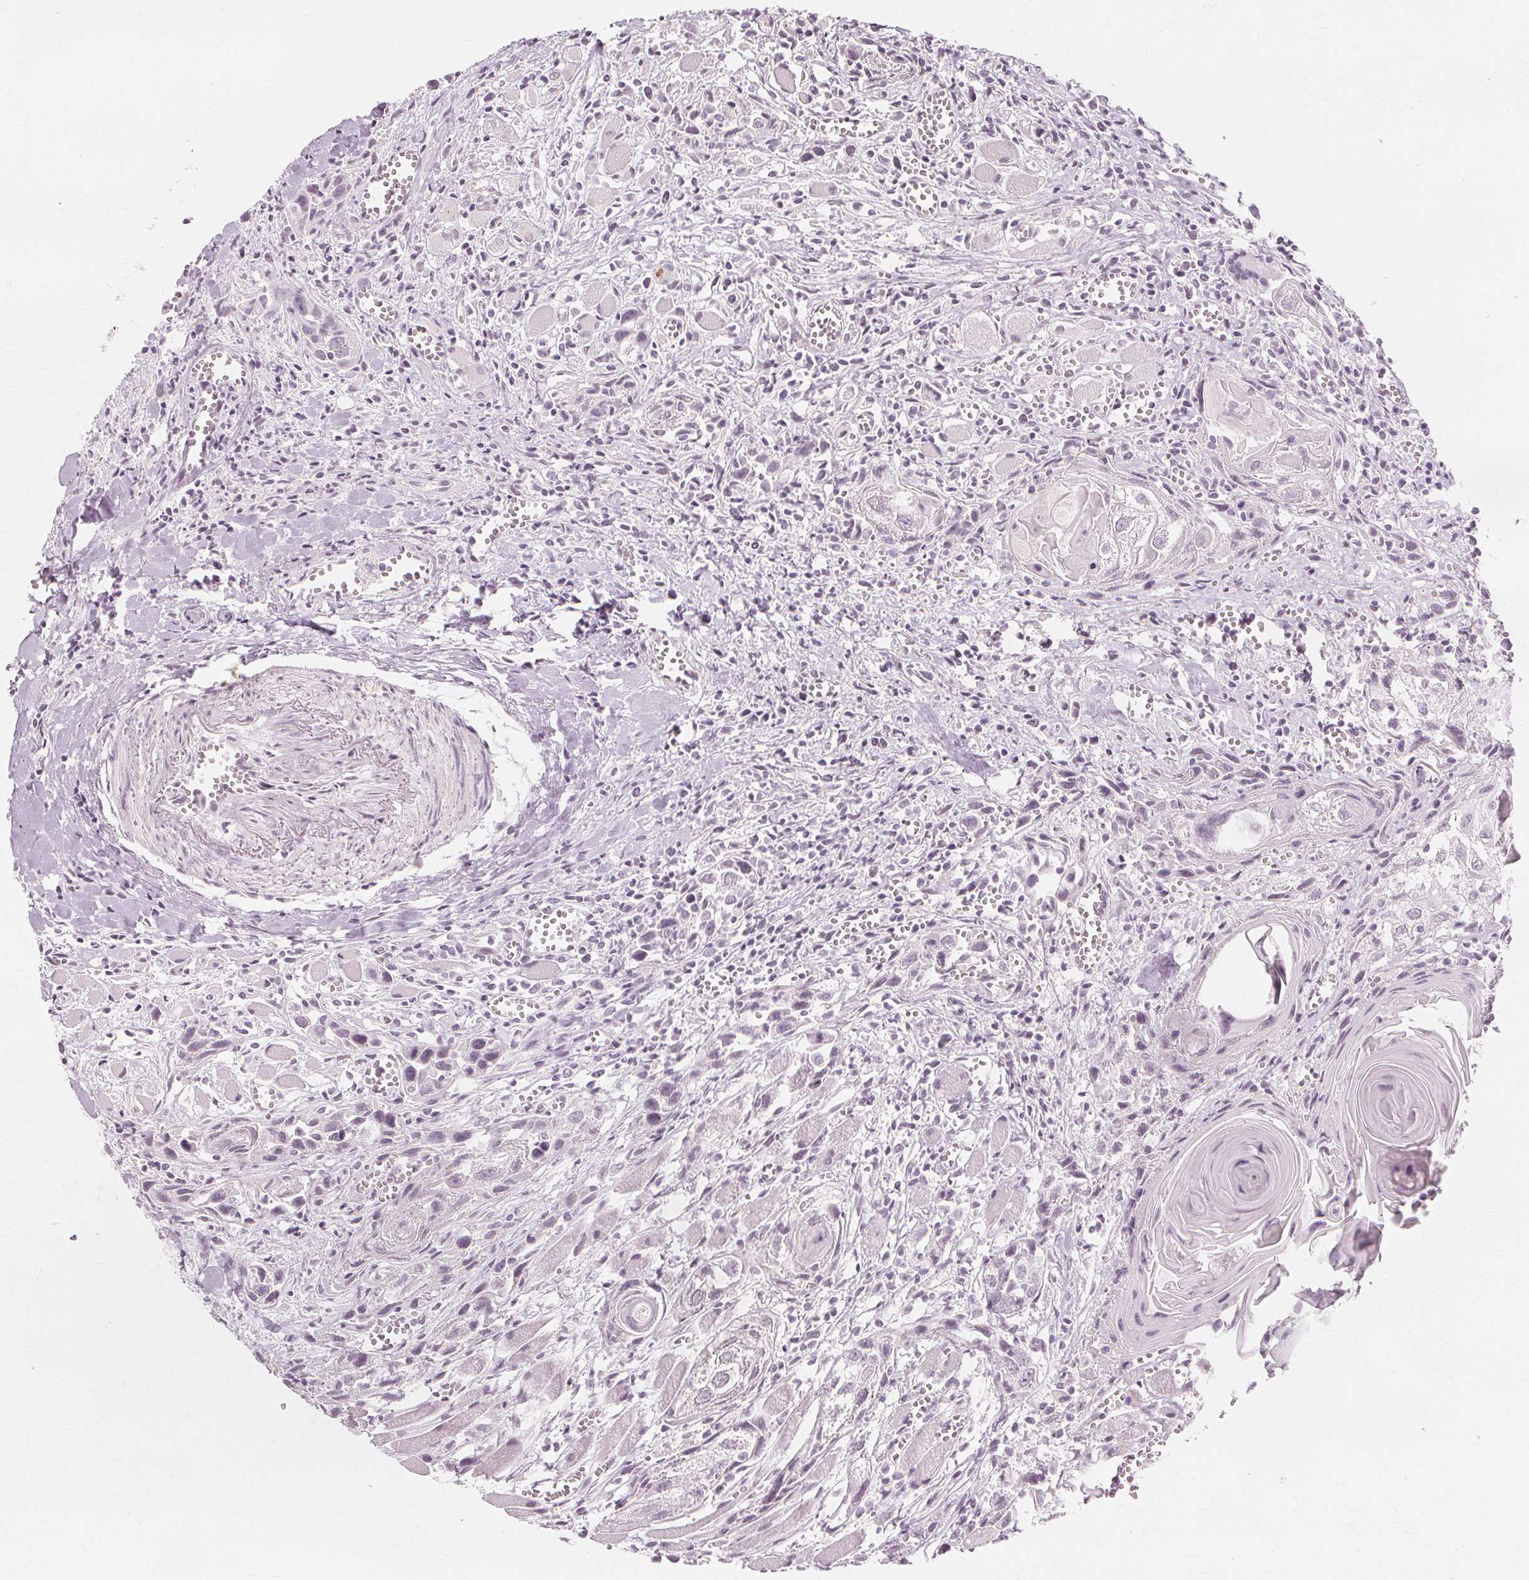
{"staining": {"intensity": "negative", "quantity": "none", "location": "none"}, "tissue": "head and neck cancer", "cell_type": "Tumor cells", "image_type": "cancer", "snomed": [{"axis": "morphology", "description": "Squamous cell carcinoma, NOS"}, {"axis": "topography", "description": "Head-Neck"}], "caption": "This micrograph is of squamous cell carcinoma (head and neck) stained with immunohistochemistry to label a protein in brown with the nuclei are counter-stained blue. There is no expression in tumor cells.", "gene": "NXPE1", "patient": {"sex": "female", "age": 80}}